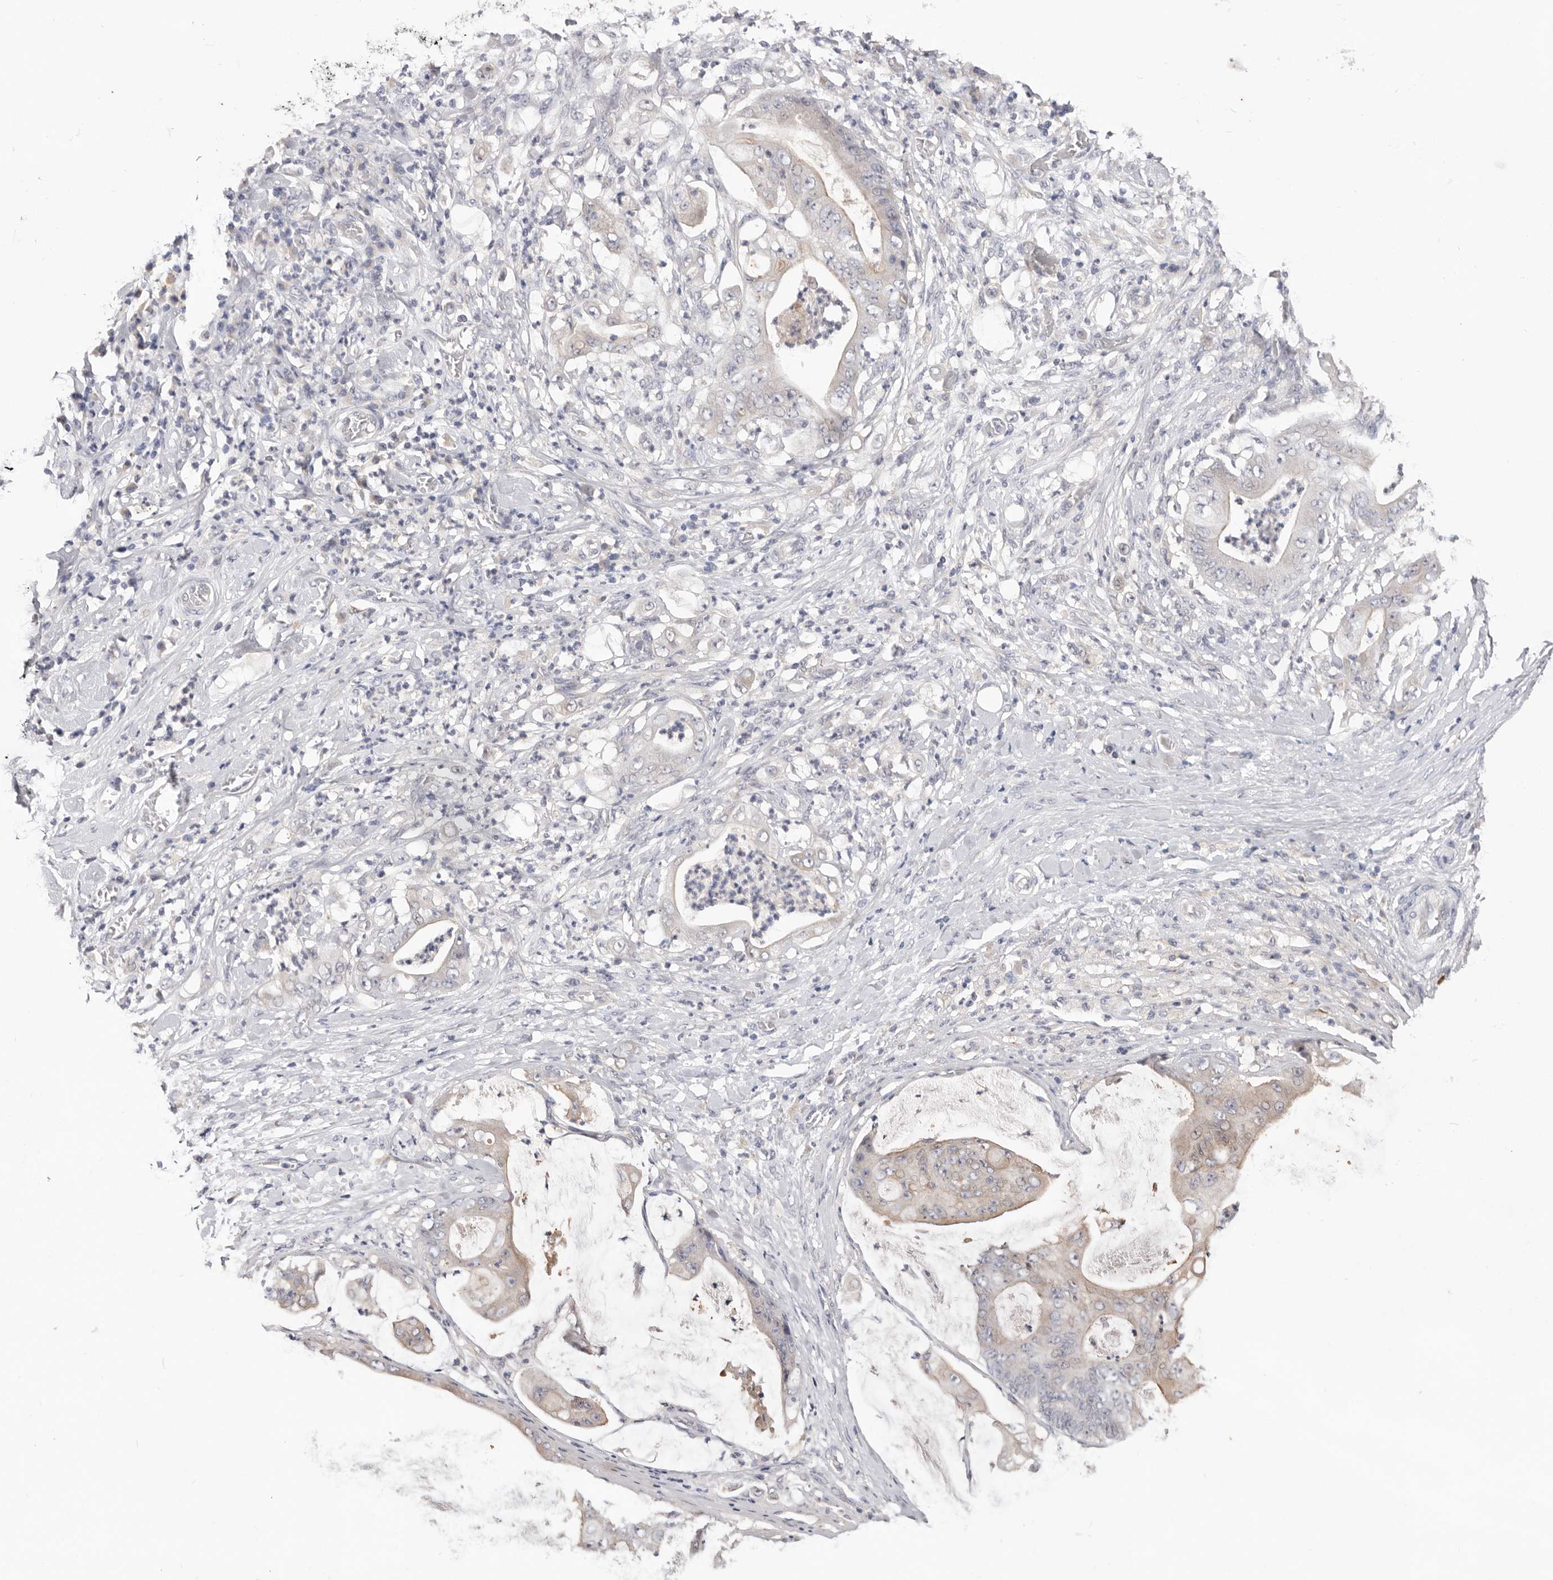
{"staining": {"intensity": "weak", "quantity": "25%-75%", "location": "cytoplasmic/membranous"}, "tissue": "stomach cancer", "cell_type": "Tumor cells", "image_type": "cancer", "snomed": [{"axis": "morphology", "description": "Adenocarcinoma, NOS"}, {"axis": "topography", "description": "Stomach"}], "caption": "The image demonstrates immunohistochemical staining of adenocarcinoma (stomach). There is weak cytoplasmic/membranous positivity is seen in approximately 25%-75% of tumor cells. Ihc stains the protein in brown and the nuclei are stained blue.", "gene": "DOP1A", "patient": {"sex": "female", "age": 73}}